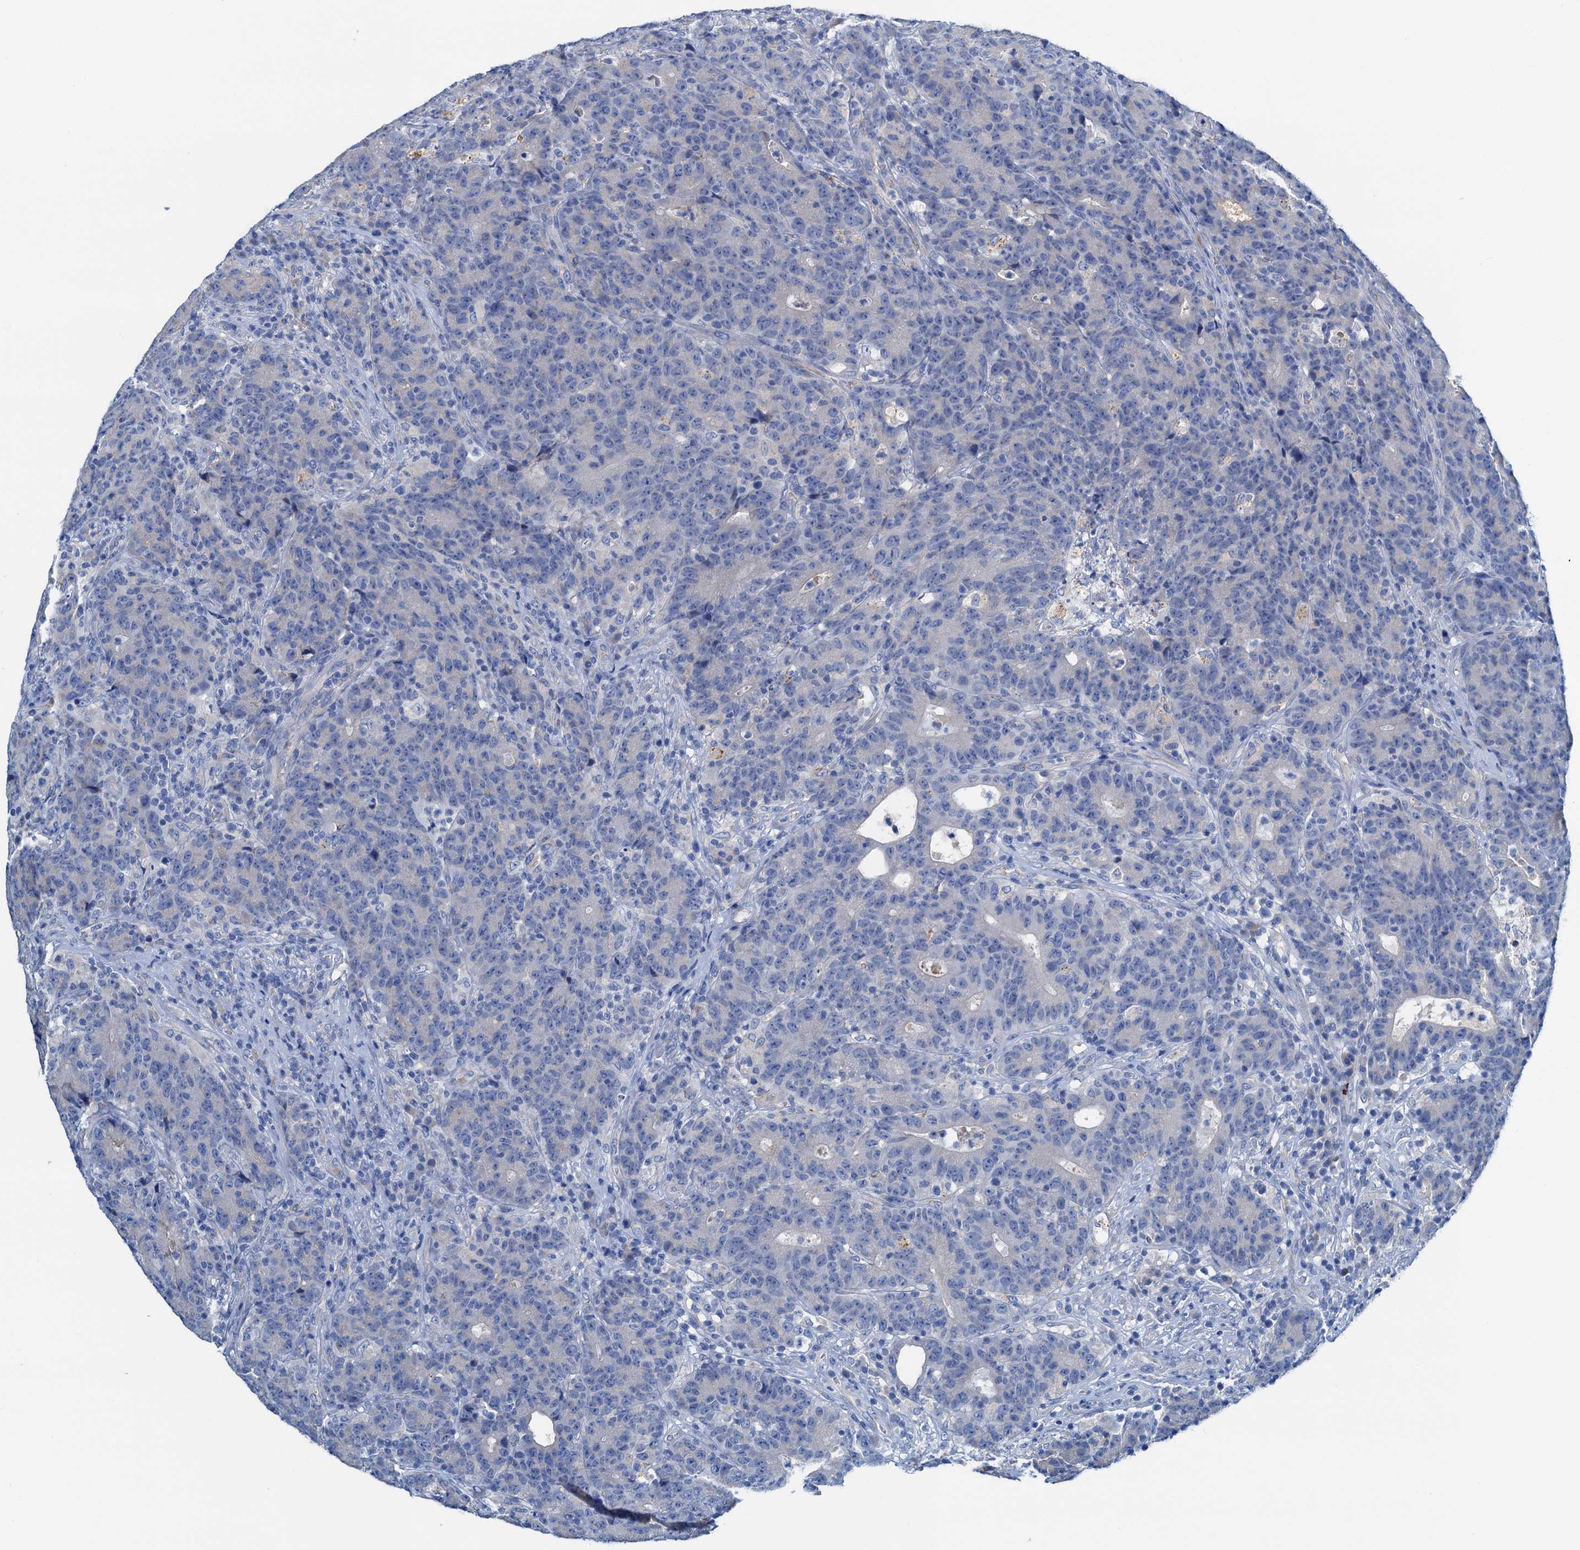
{"staining": {"intensity": "negative", "quantity": "none", "location": "none"}, "tissue": "colorectal cancer", "cell_type": "Tumor cells", "image_type": "cancer", "snomed": [{"axis": "morphology", "description": "Adenocarcinoma, NOS"}, {"axis": "topography", "description": "Colon"}], "caption": "Colorectal cancer was stained to show a protein in brown. There is no significant staining in tumor cells.", "gene": "C1QTNF4", "patient": {"sex": "female", "age": 75}}